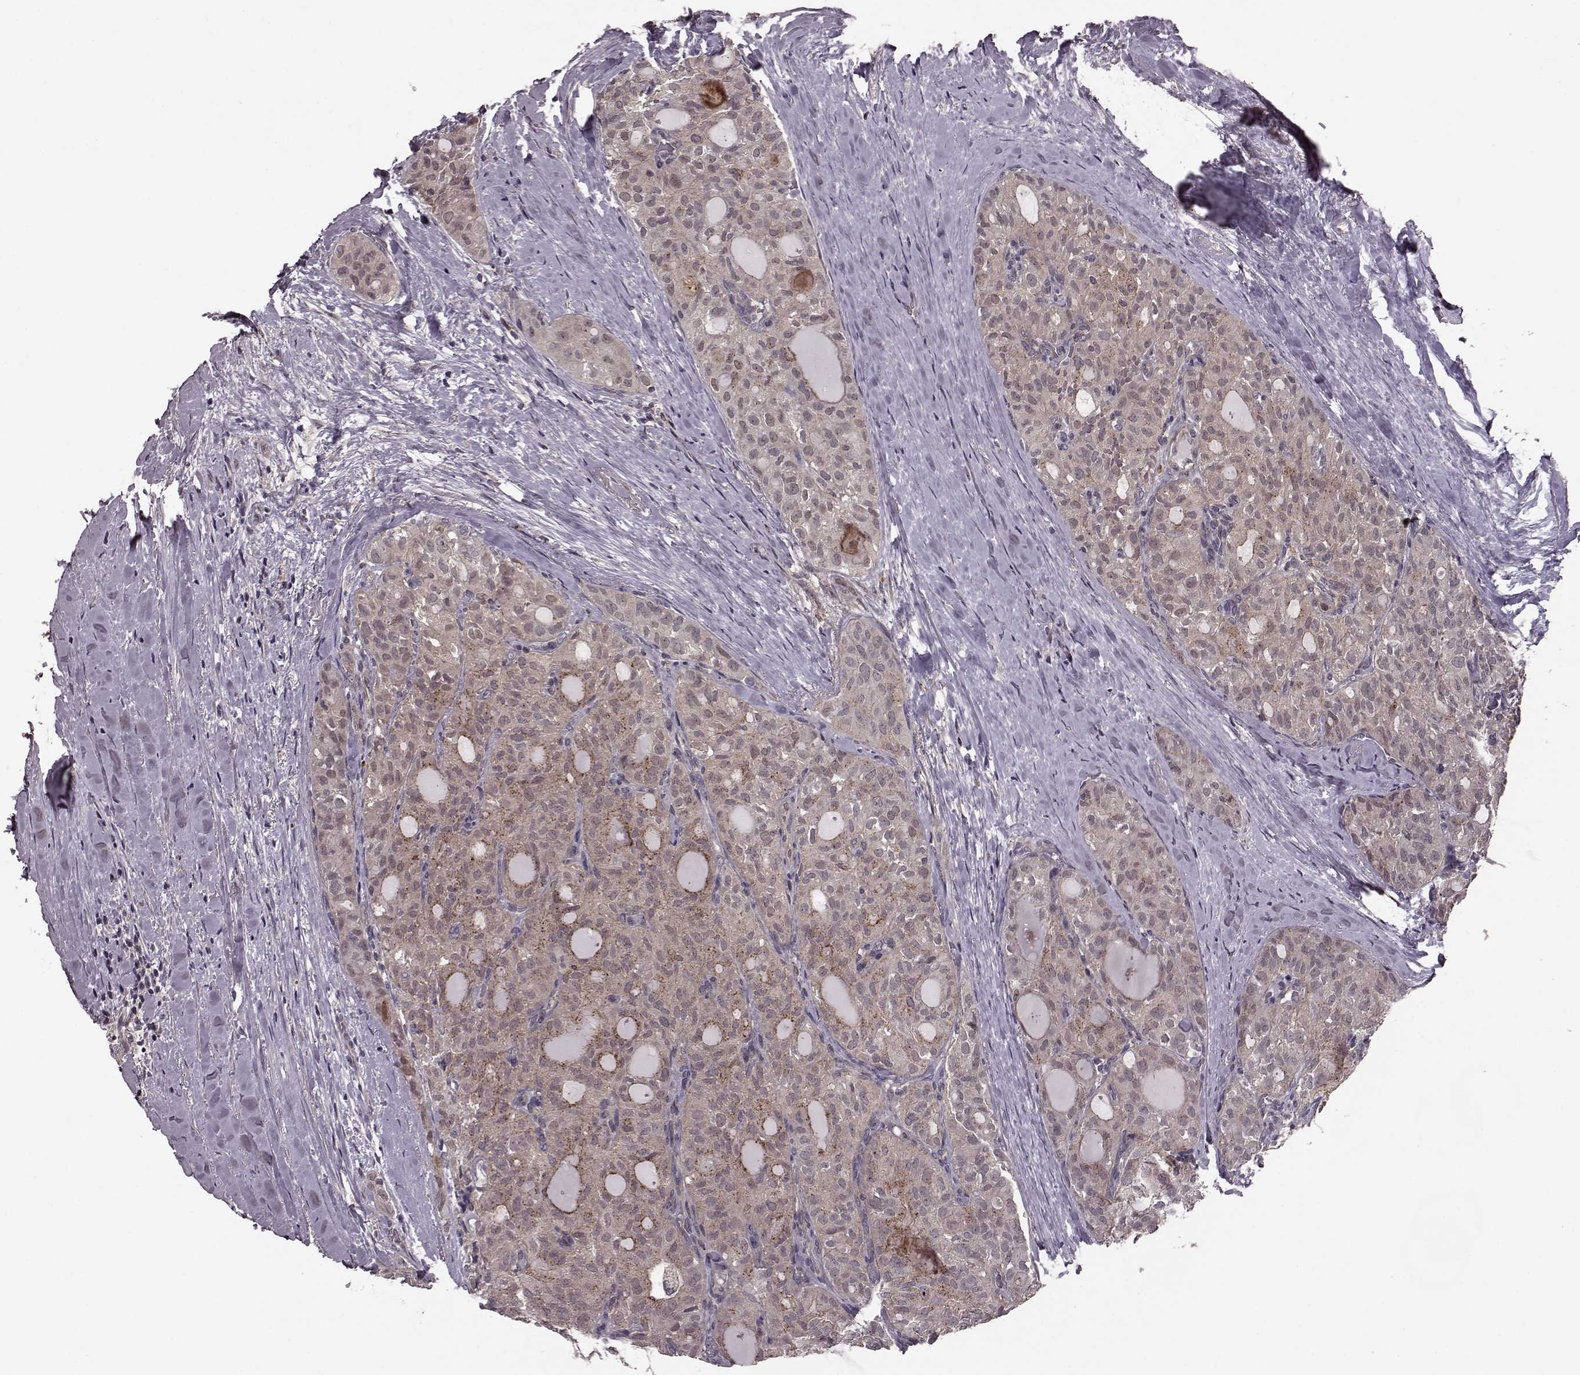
{"staining": {"intensity": "moderate", "quantity": "25%-75%", "location": "cytoplasmic/membranous"}, "tissue": "thyroid cancer", "cell_type": "Tumor cells", "image_type": "cancer", "snomed": [{"axis": "morphology", "description": "Follicular adenoma carcinoma, NOS"}, {"axis": "topography", "description": "Thyroid gland"}], "caption": "DAB immunohistochemical staining of follicular adenoma carcinoma (thyroid) demonstrates moderate cytoplasmic/membranous protein positivity in approximately 25%-75% of tumor cells. The protein of interest is stained brown, and the nuclei are stained in blue (DAB (3,3'-diaminobenzidine) IHC with brightfield microscopy, high magnification).", "gene": "FNIP2", "patient": {"sex": "male", "age": 75}}